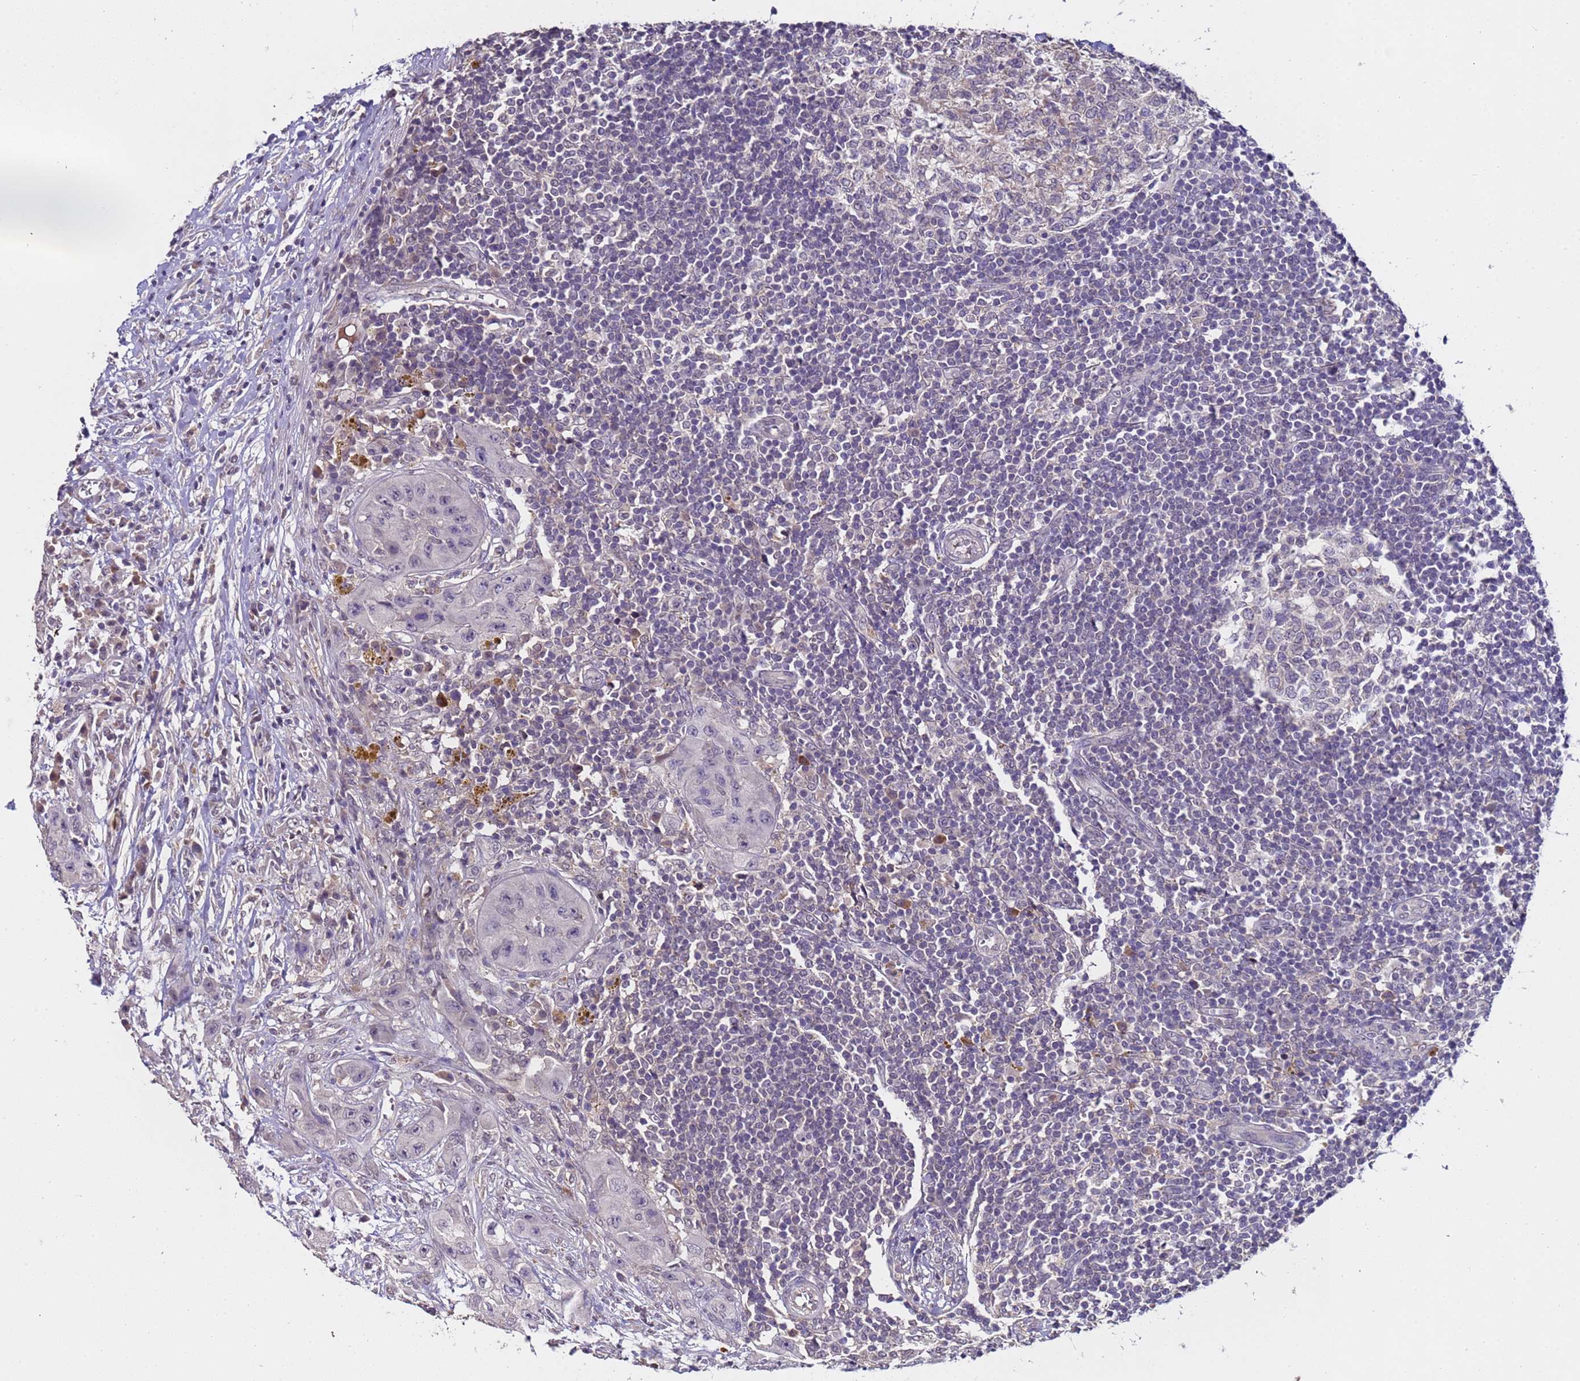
{"staining": {"intensity": "negative", "quantity": "none", "location": "none"}, "tissue": "lymph node", "cell_type": "Germinal center cells", "image_type": "normal", "snomed": [{"axis": "morphology", "description": "Normal tissue, NOS"}, {"axis": "morphology", "description": "Squamous cell carcinoma, metastatic, NOS"}, {"axis": "topography", "description": "Lymph node"}], "caption": "Lymph node stained for a protein using immunohistochemistry (IHC) shows no expression germinal center cells.", "gene": "ZNF248", "patient": {"sex": "male", "age": 73}}